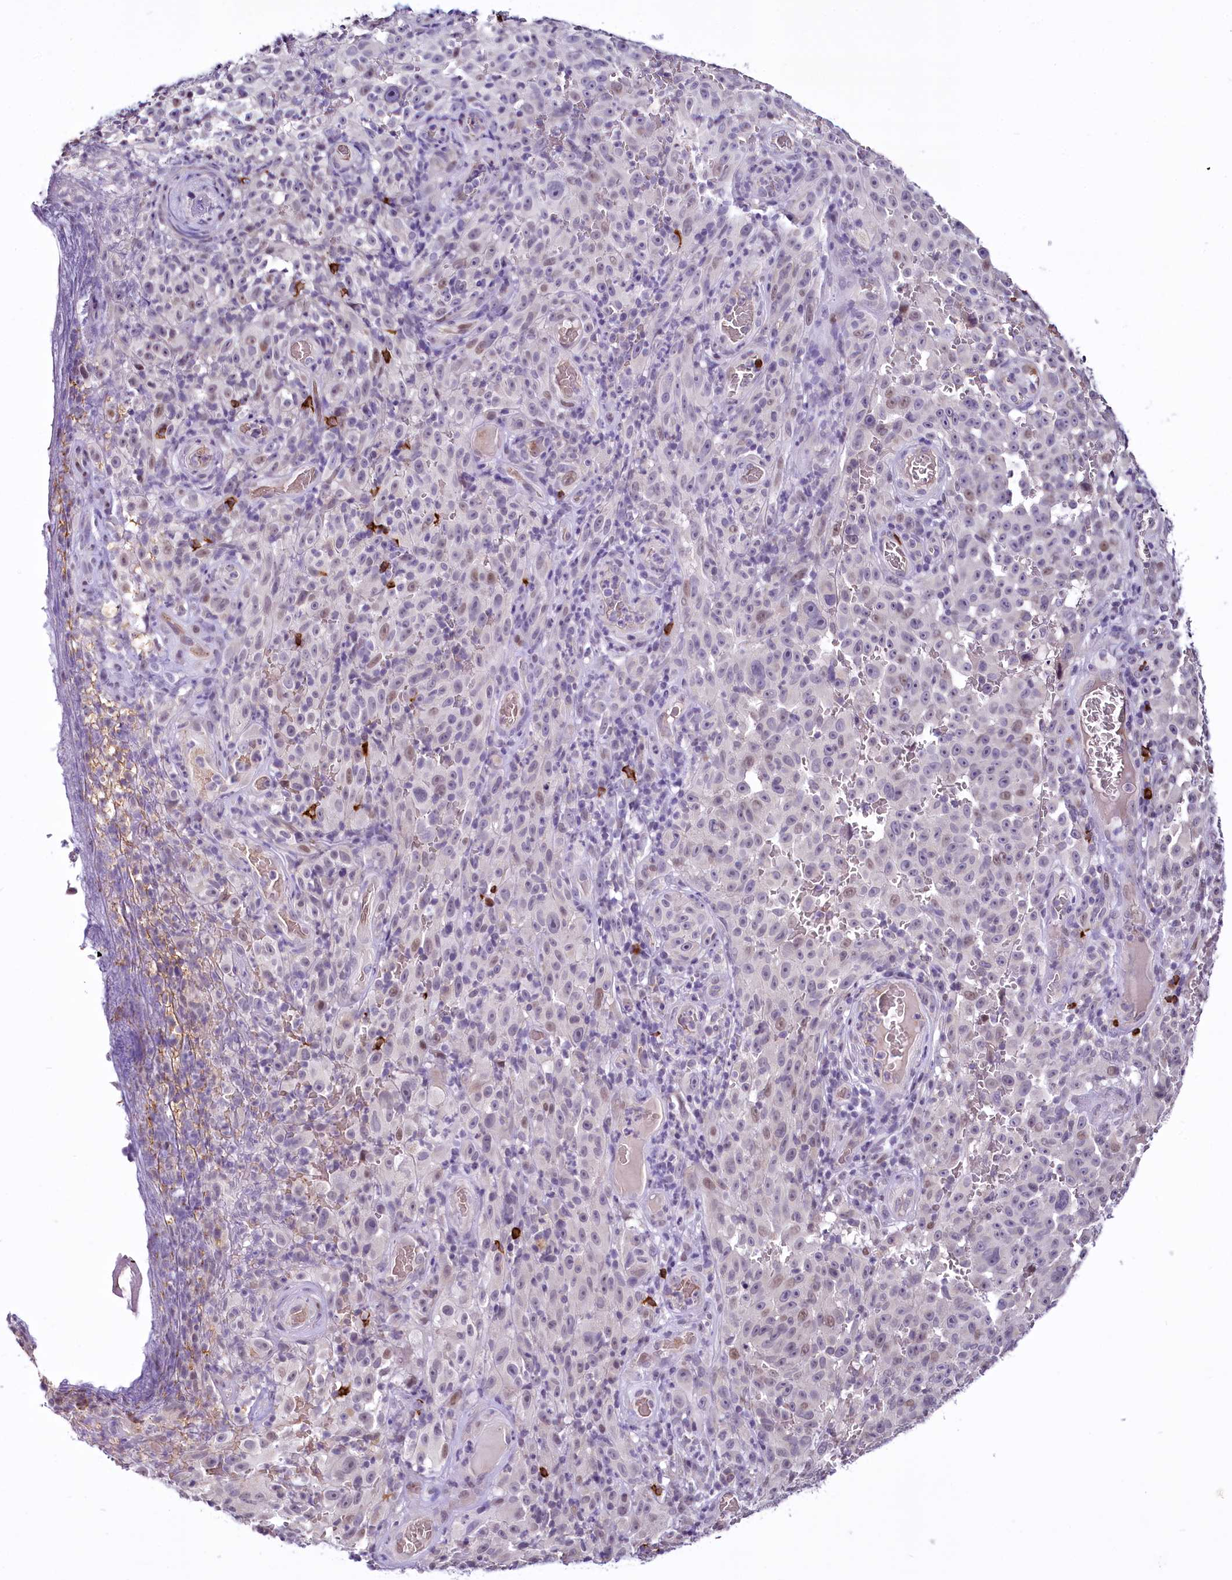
{"staining": {"intensity": "negative", "quantity": "none", "location": "none"}, "tissue": "melanoma", "cell_type": "Tumor cells", "image_type": "cancer", "snomed": [{"axis": "morphology", "description": "Malignant melanoma, NOS"}, {"axis": "topography", "description": "Skin"}], "caption": "Immunohistochemical staining of human malignant melanoma demonstrates no significant staining in tumor cells.", "gene": "BANK1", "patient": {"sex": "female", "age": 82}}